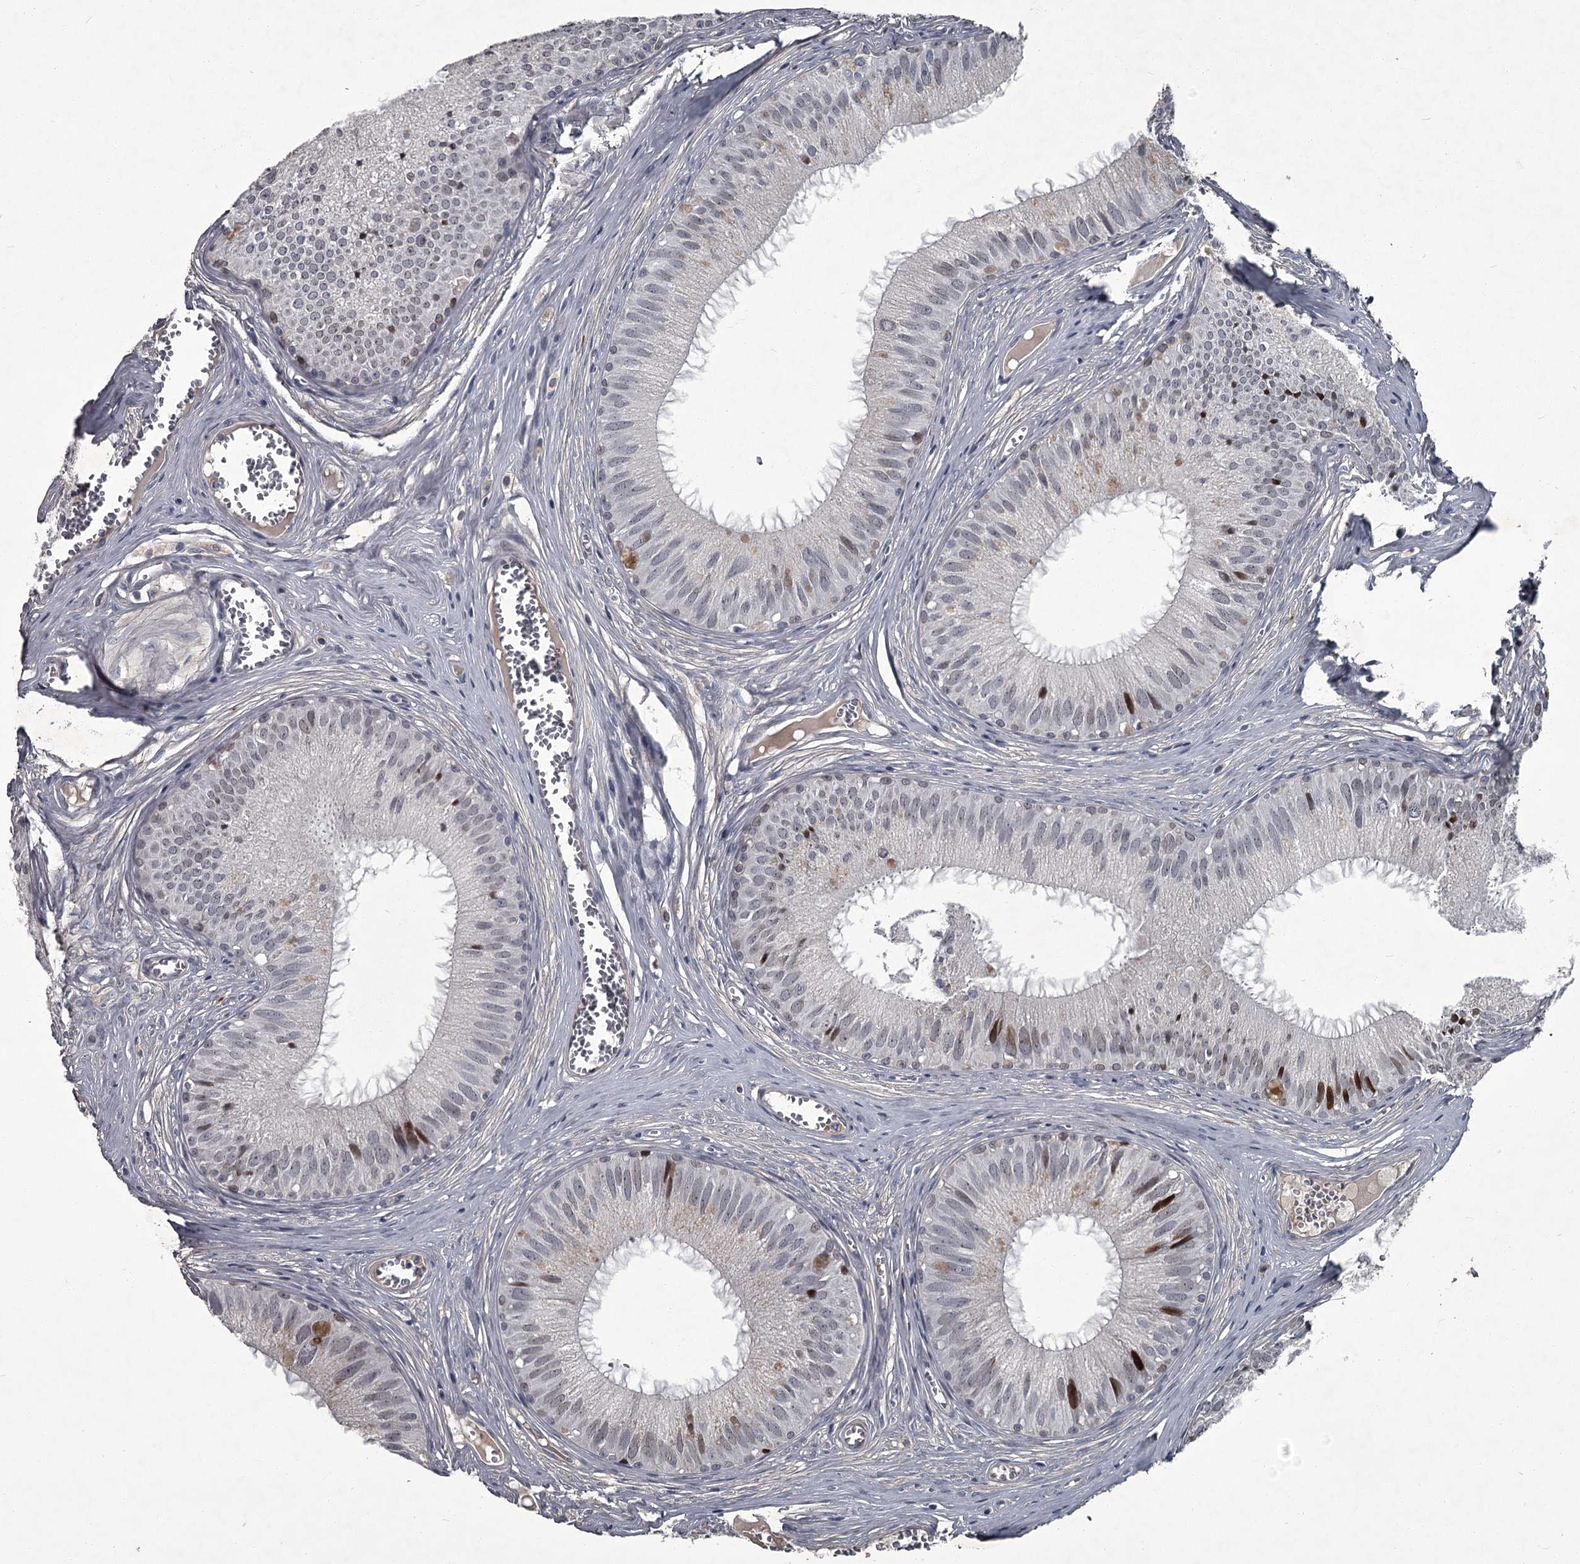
{"staining": {"intensity": "weak", "quantity": "25%-75%", "location": "nuclear"}, "tissue": "epididymis", "cell_type": "Glandular cells", "image_type": "normal", "snomed": [{"axis": "morphology", "description": "Normal tissue, NOS"}, {"axis": "topography", "description": "Epididymis"}], "caption": "Immunohistochemical staining of normal epididymis reveals 25%-75% levels of weak nuclear protein positivity in approximately 25%-75% of glandular cells.", "gene": "FLVCR2", "patient": {"sex": "male", "age": 36}}